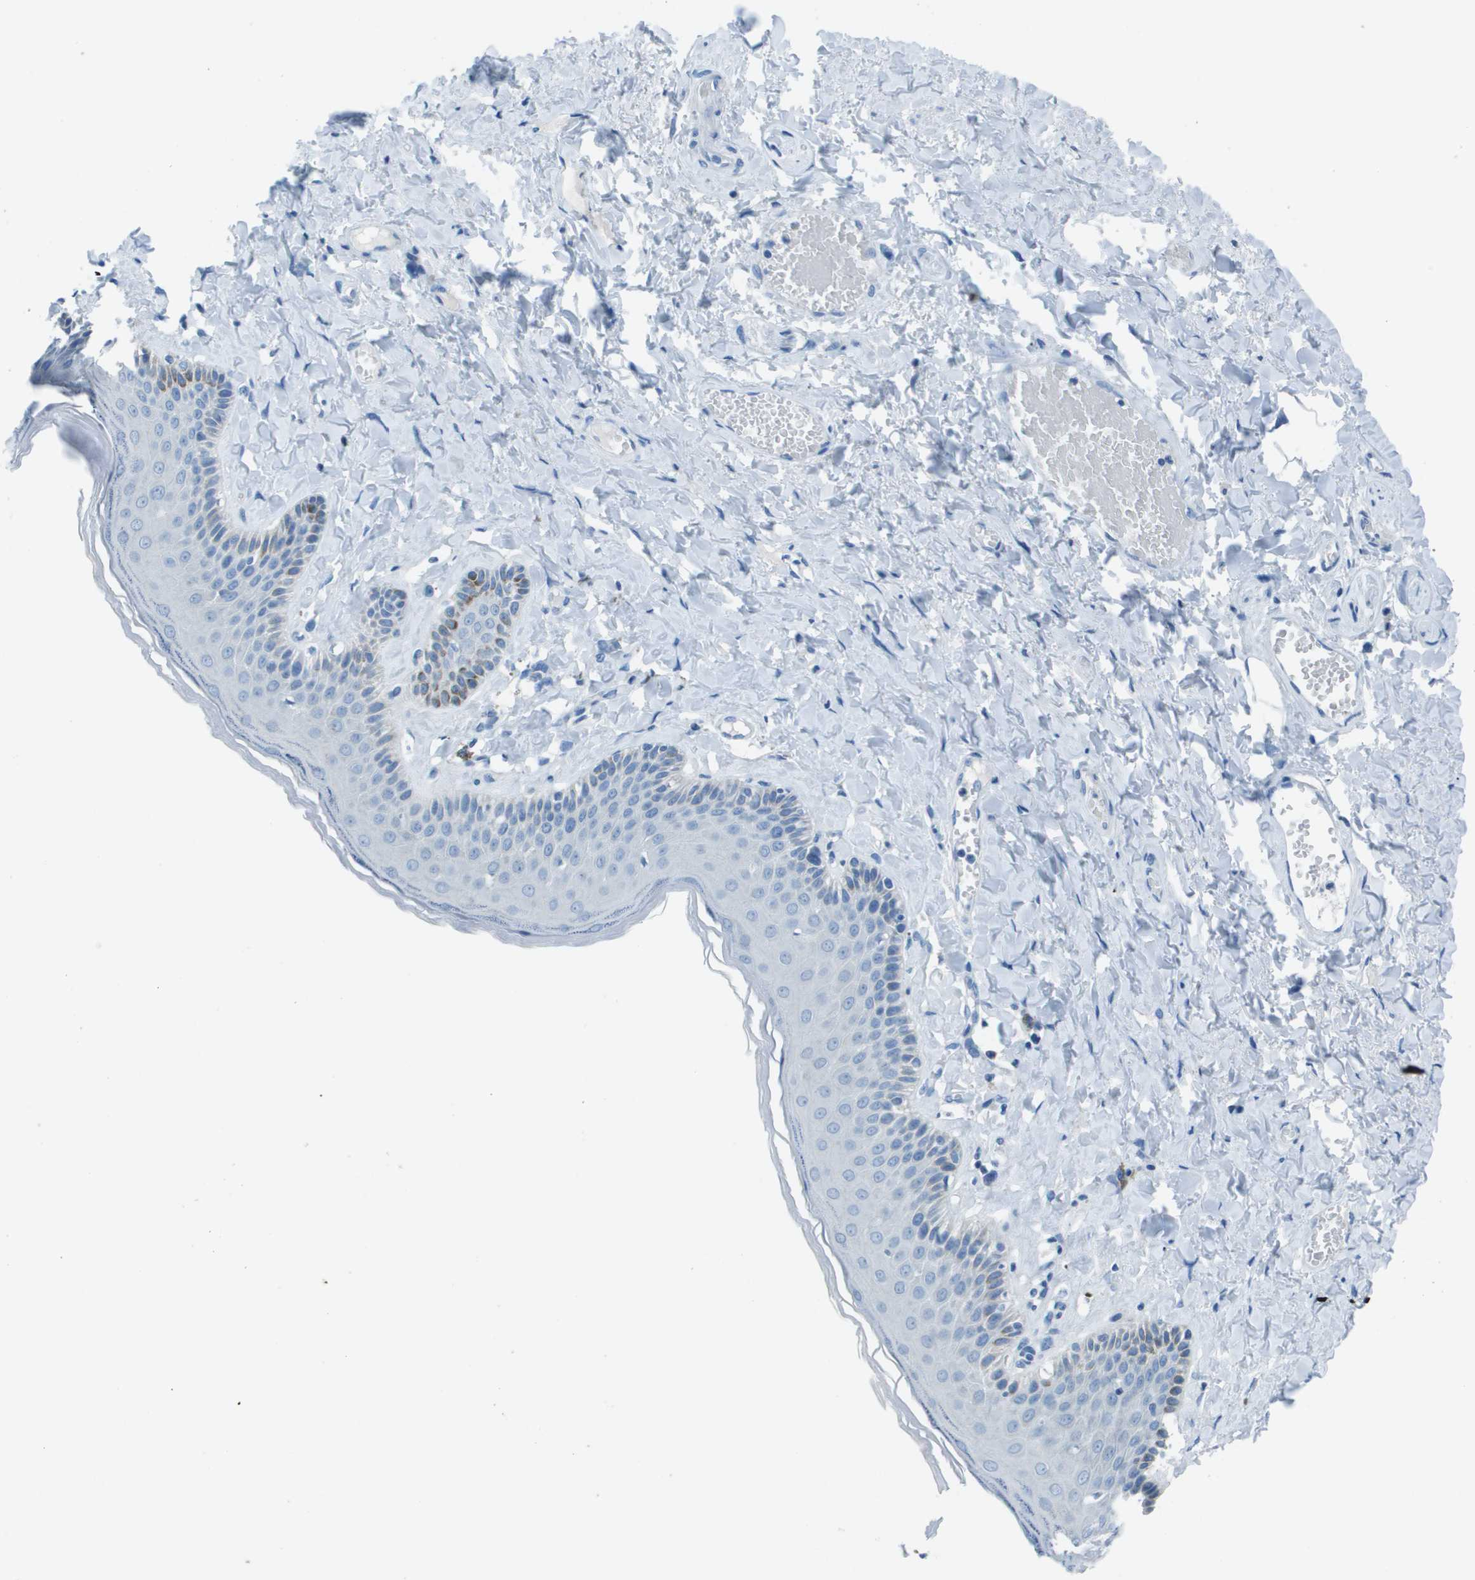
{"staining": {"intensity": "negative", "quantity": "none", "location": "none"}, "tissue": "skin", "cell_type": "Epidermal cells", "image_type": "normal", "snomed": [{"axis": "morphology", "description": "Normal tissue, NOS"}, {"axis": "topography", "description": "Anal"}], "caption": "Immunohistochemistry micrograph of benign human skin stained for a protein (brown), which reveals no expression in epidermal cells.", "gene": "STIP1", "patient": {"sex": "male", "age": 69}}